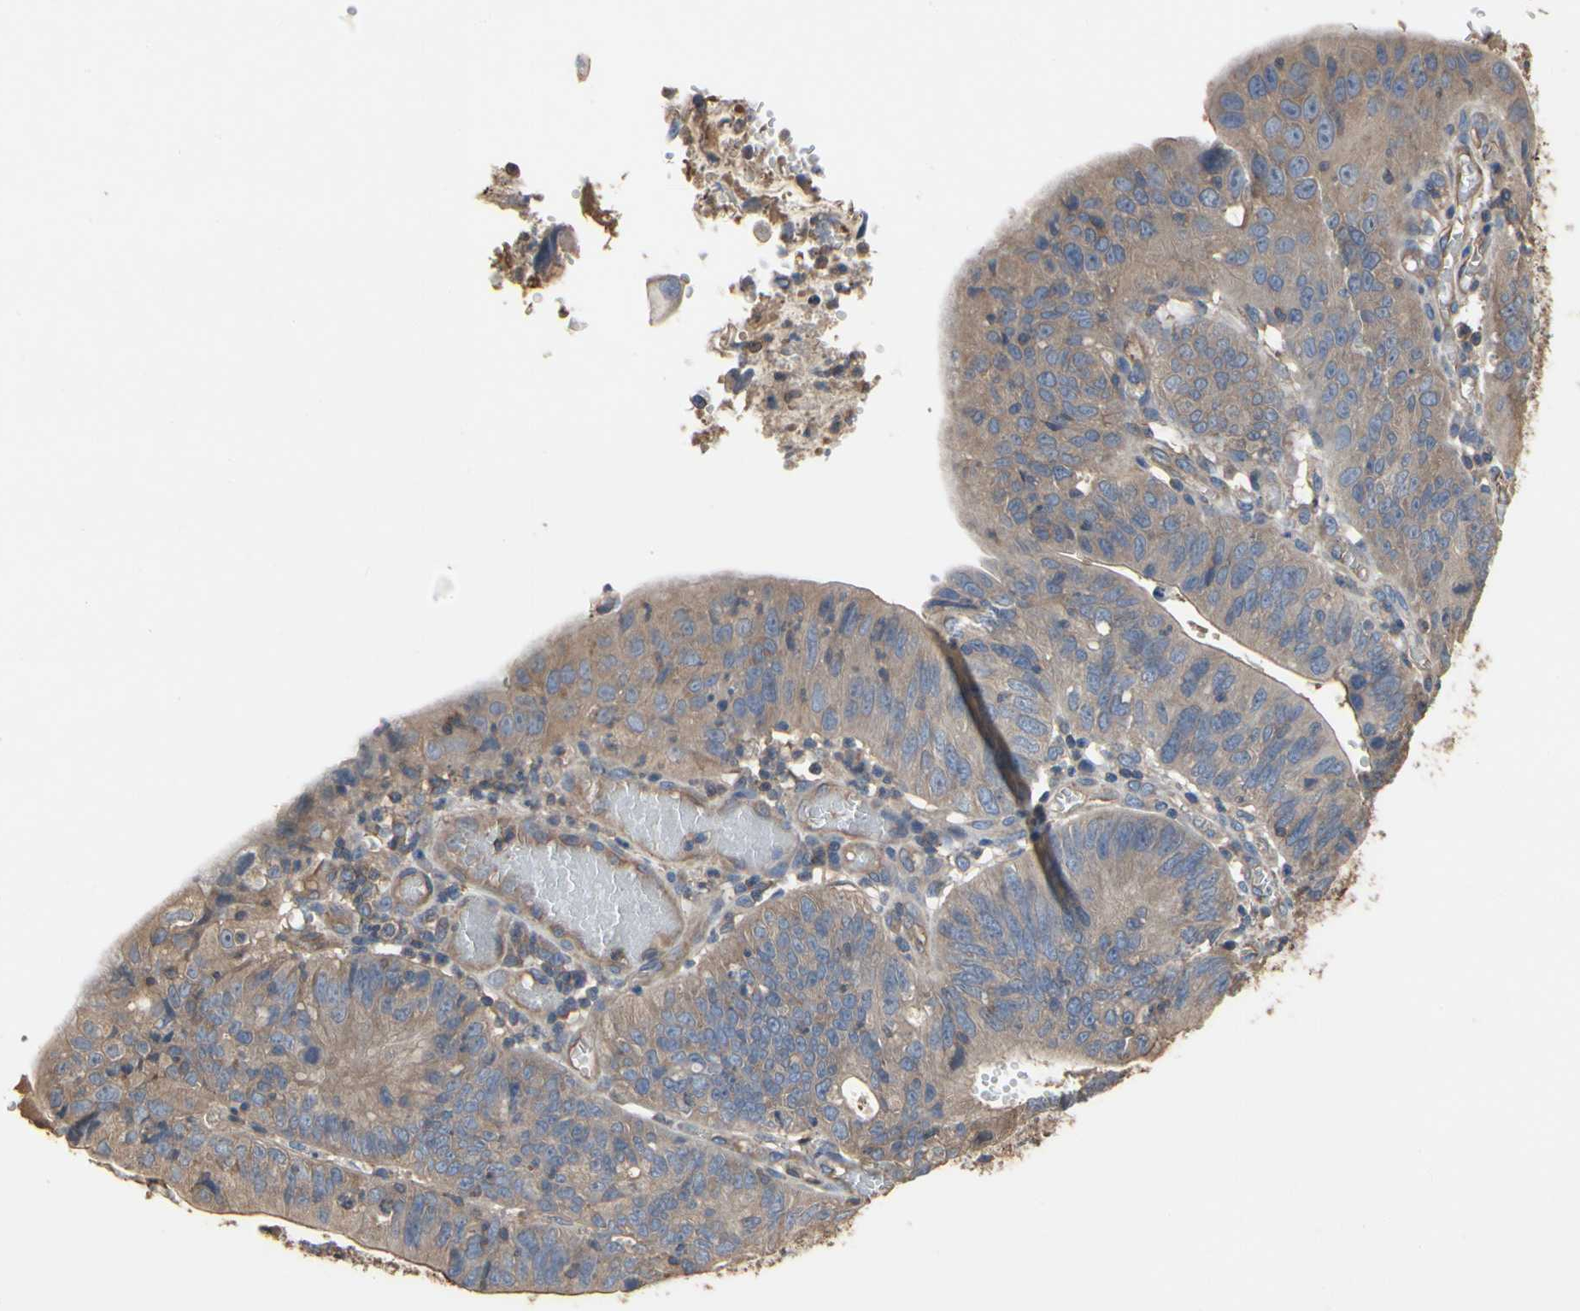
{"staining": {"intensity": "moderate", "quantity": ">75%", "location": "cytoplasmic/membranous"}, "tissue": "stomach cancer", "cell_type": "Tumor cells", "image_type": "cancer", "snomed": [{"axis": "morphology", "description": "Adenocarcinoma, NOS"}, {"axis": "topography", "description": "Stomach"}], "caption": "IHC staining of adenocarcinoma (stomach), which demonstrates medium levels of moderate cytoplasmic/membranous expression in approximately >75% of tumor cells indicating moderate cytoplasmic/membranous protein positivity. The staining was performed using DAB (3,3'-diaminobenzidine) (brown) for protein detection and nuclei were counterstained in hematoxylin (blue).", "gene": "PDZK1", "patient": {"sex": "male", "age": 59}}